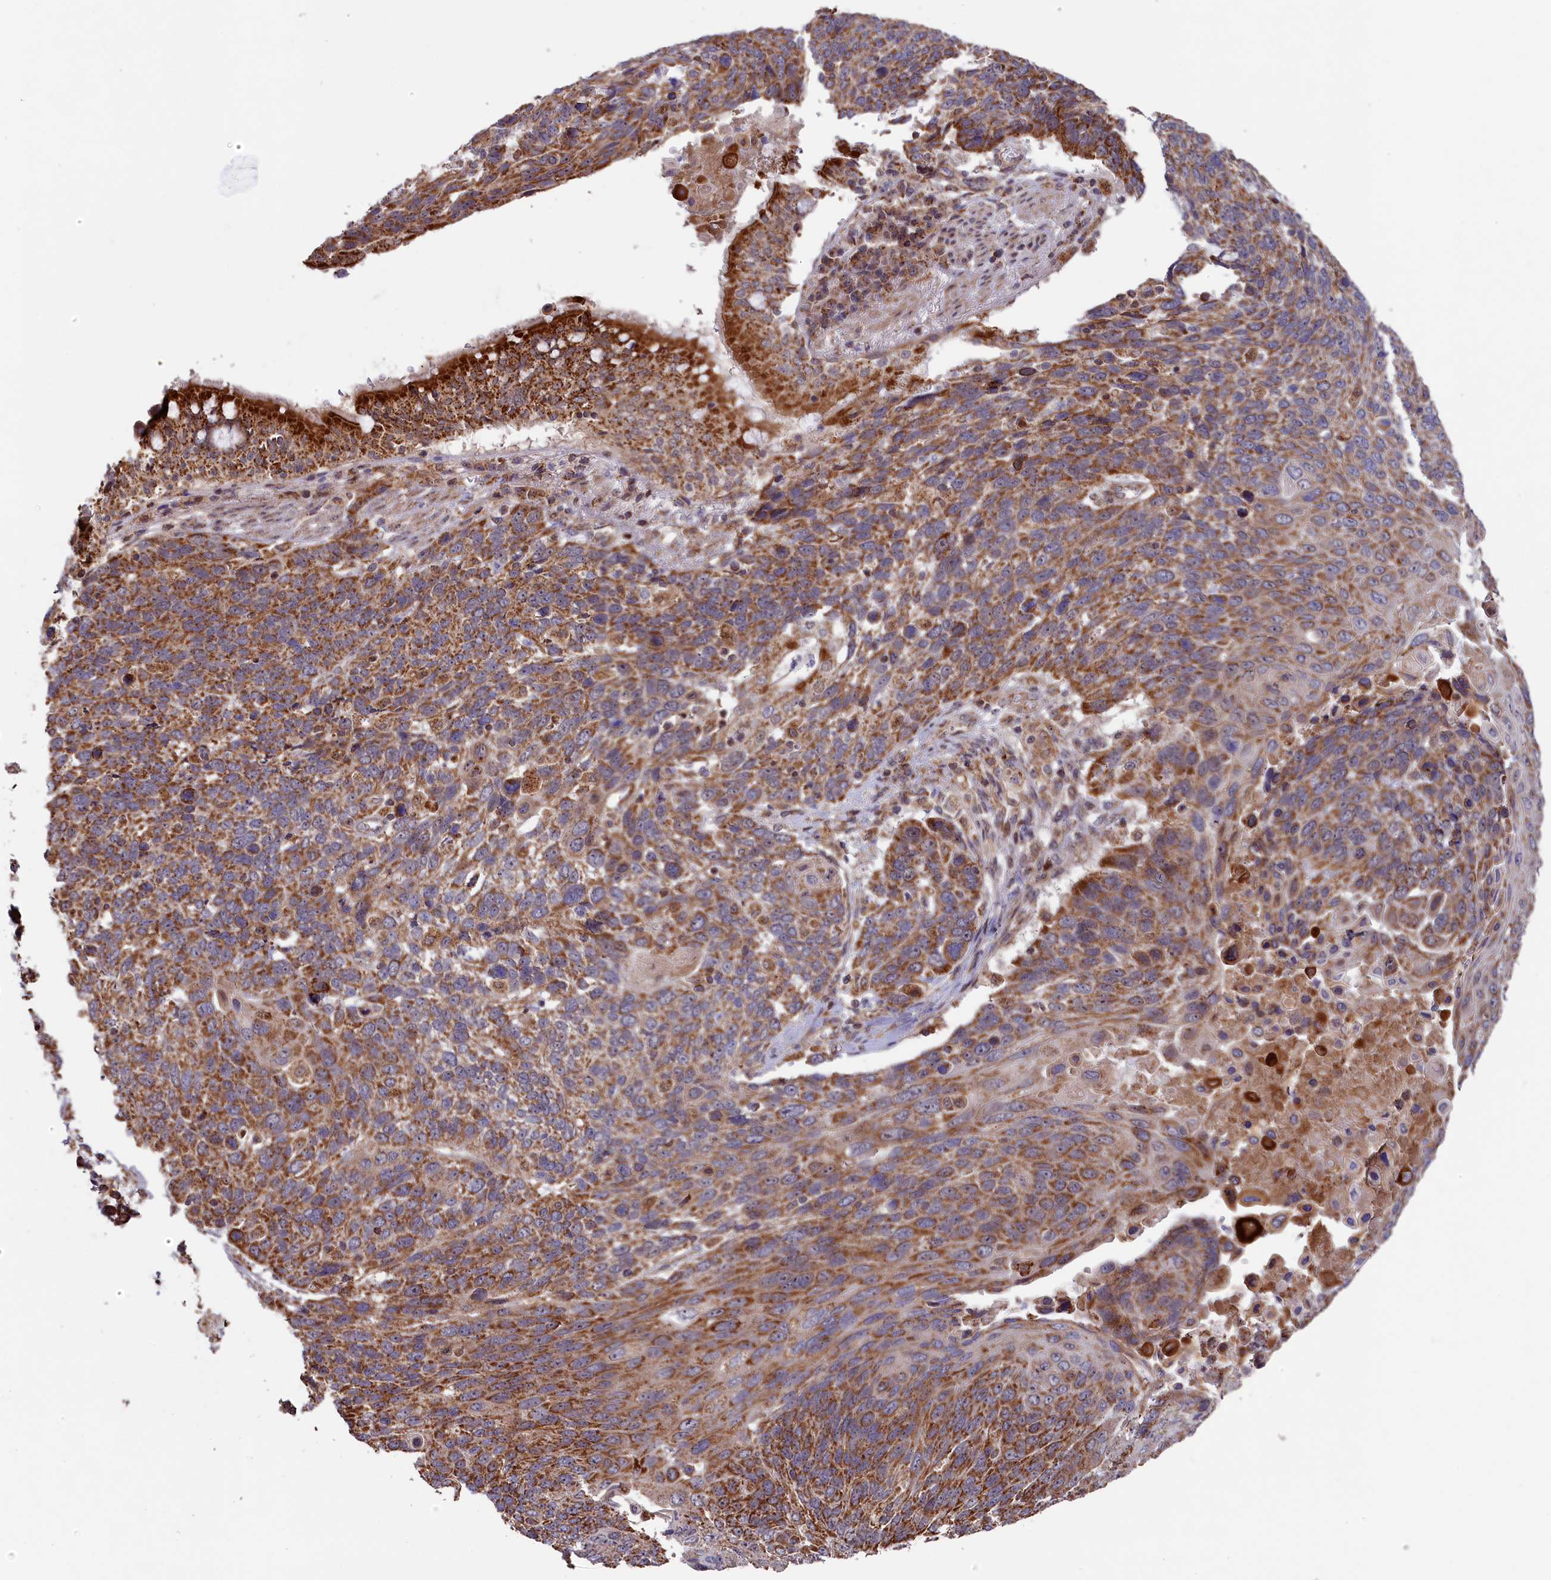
{"staining": {"intensity": "moderate", "quantity": ">75%", "location": "cytoplasmic/membranous"}, "tissue": "lung cancer", "cell_type": "Tumor cells", "image_type": "cancer", "snomed": [{"axis": "morphology", "description": "Squamous cell carcinoma, NOS"}, {"axis": "topography", "description": "Lung"}], "caption": "This is an image of immunohistochemistry staining of lung cancer (squamous cell carcinoma), which shows moderate staining in the cytoplasmic/membranous of tumor cells.", "gene": "DUS3L", "patient": {"sex": "male", "age": 66}}